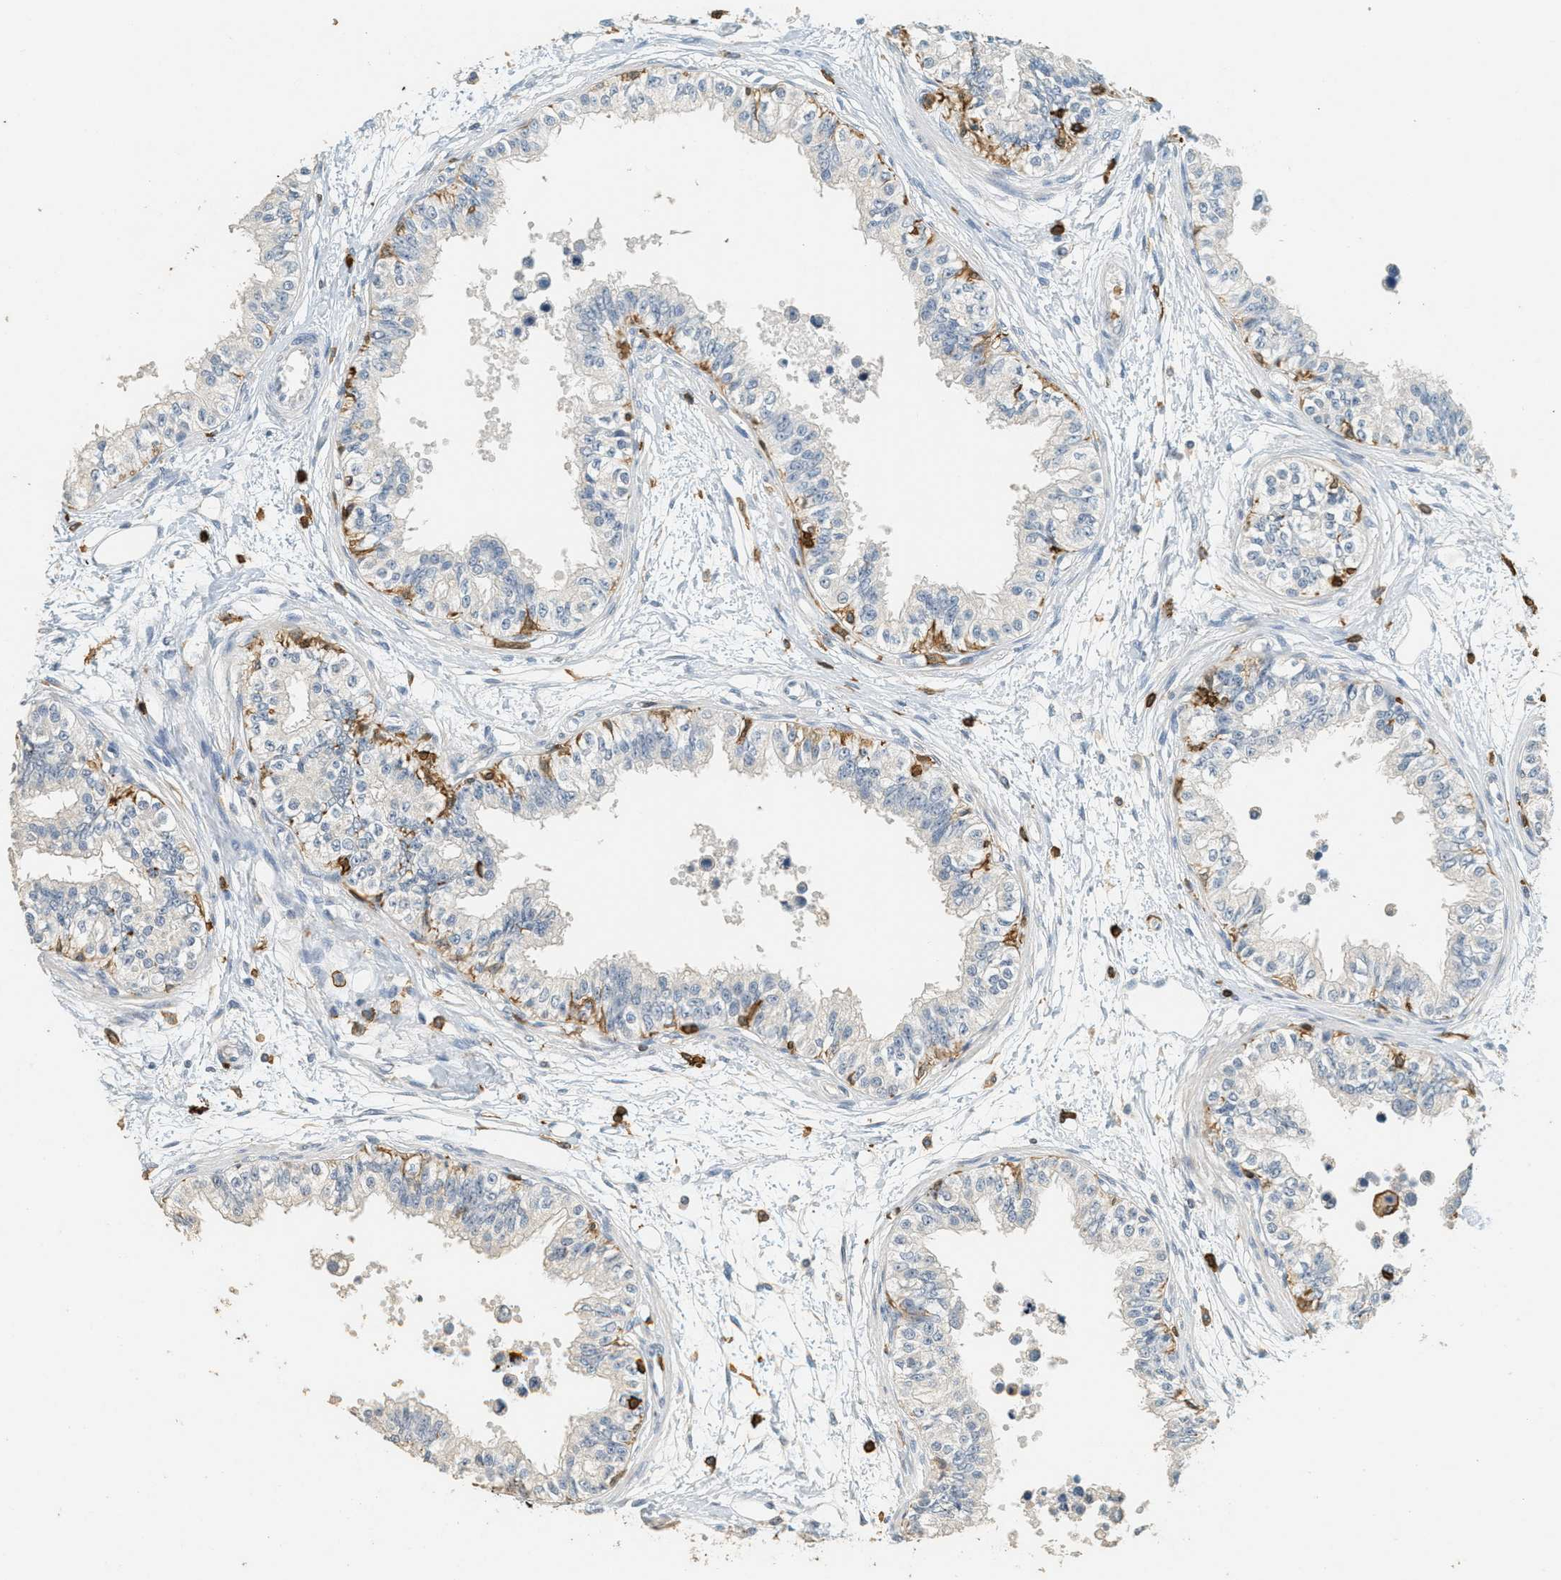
{"staining": {"intensity": "negative", "quantity": "none", "location": "none"}, "tissue": "epididymis", "cell_type": "Glandular cells", "image_type": "normal", "snomed": [{"axis": "morphology", "description": "Normal tissue, NOS"}, {"axis": "morphology", "description": "Adenocarcinoma, metastatic, NOS"}, {"axis": "topography", "description": "Testis"}, {"axis": "topography", "description": "Epididymis"}], "caption": "The histopathology image demonstrates no staining of glandular cells in benign epididymis.", "gene": "LSP1", "patient": {"sex": "male", "age": 26}}